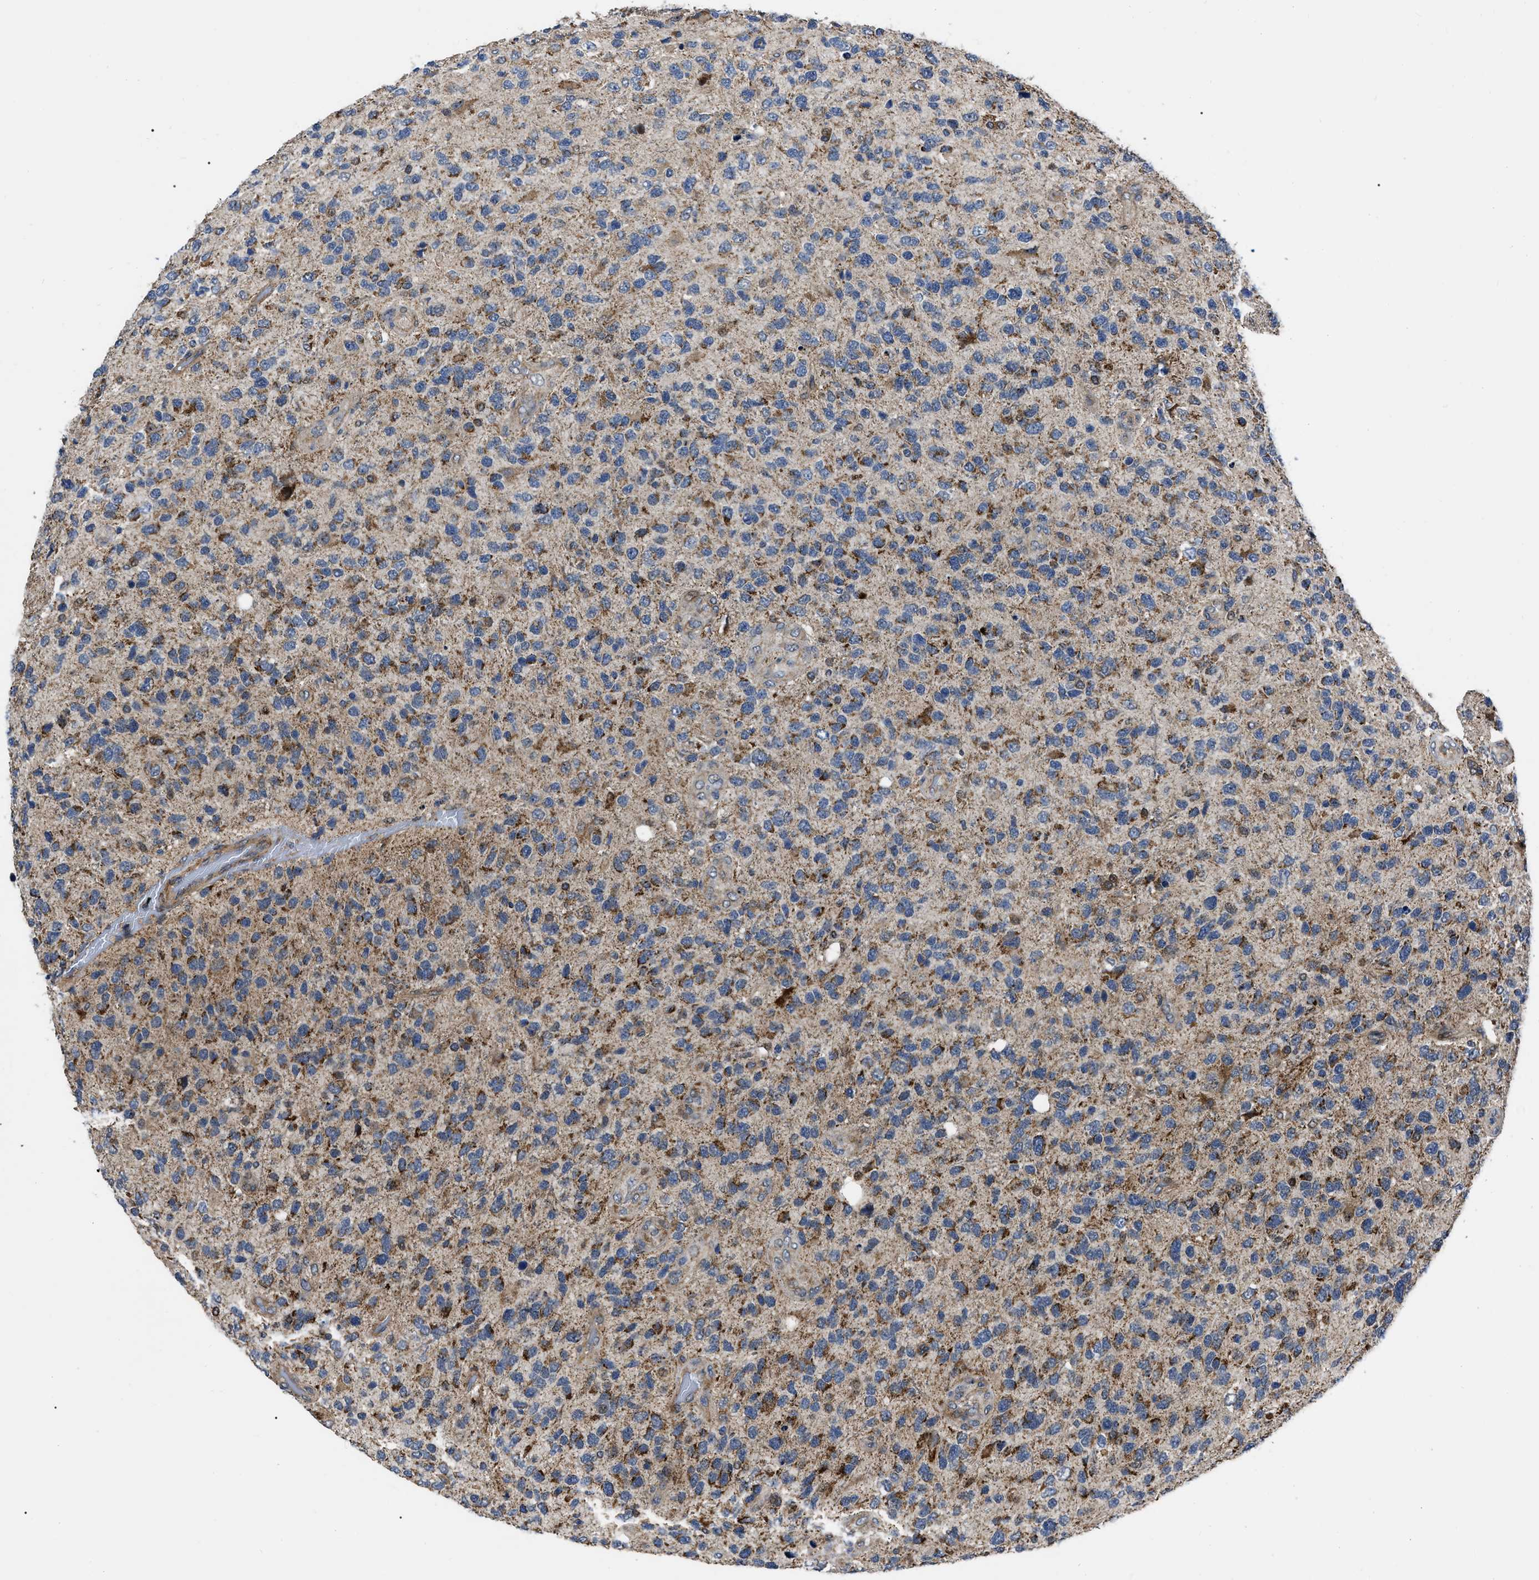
{"staining": {"intensity": "moderate", "quantity": ">75%", "location": "cytoplasmic/membranous"}, "tissue": "glioma", "cell_type": "Tumor cells", "image_type": "cancer", "snomed": [{"axis": "morphology", "description": "Glioma, malignant, High grade"}, {"axis": "topography", "description": "Brain"}], "caption": "The image shows staining of glioma, revealing moderate cytoplasmic/membranous protein expression (brown color) within tumor cells.", "gene": "PPWD1", "patient": {"sex": "female", "age": 58}}